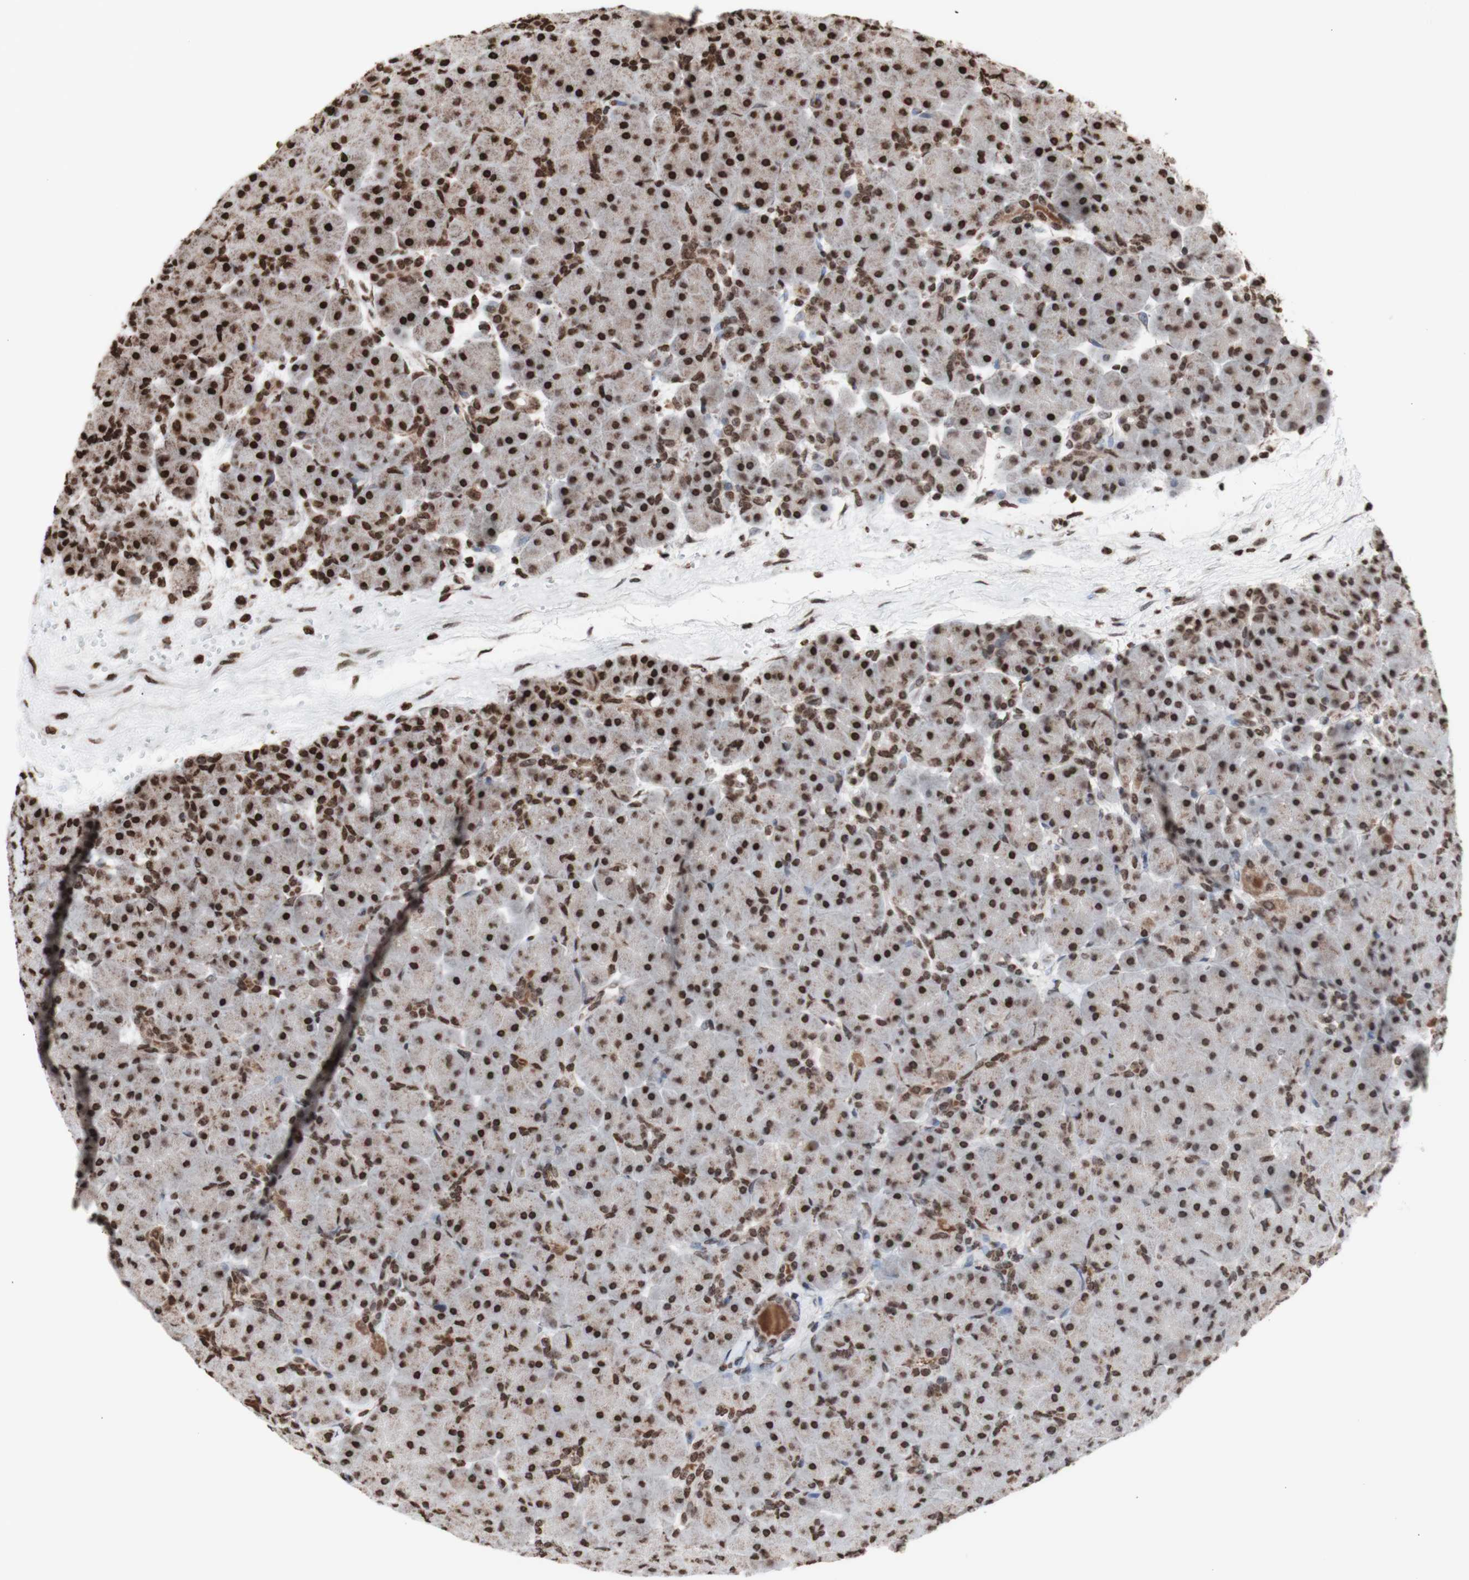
{"staining": {"intensity": "strong", "quantity": ">75%", "location": "cytoplasmic/membranous,nuclear"}, "tissue": "pancreas", "cell_type": "Exocrine glandular cells", "image_type": "normal", "snomed": [{"axis": "morphology", "description": "Normal tissue, NOS"}, {"axis": "topography", "description": "Pancreas"}], "caption": "Pancreas stained with immunohistochemistry (IHC) exhibits strong cytoplasmic/membranous,nuclear positivity in approximately >75% of exocrine glandular cells. (brown staining indicates protein expression, while blue staining denotes nuclei).", "gene": "SNAI2", "patient": {"sex": "male", "age": 66}}